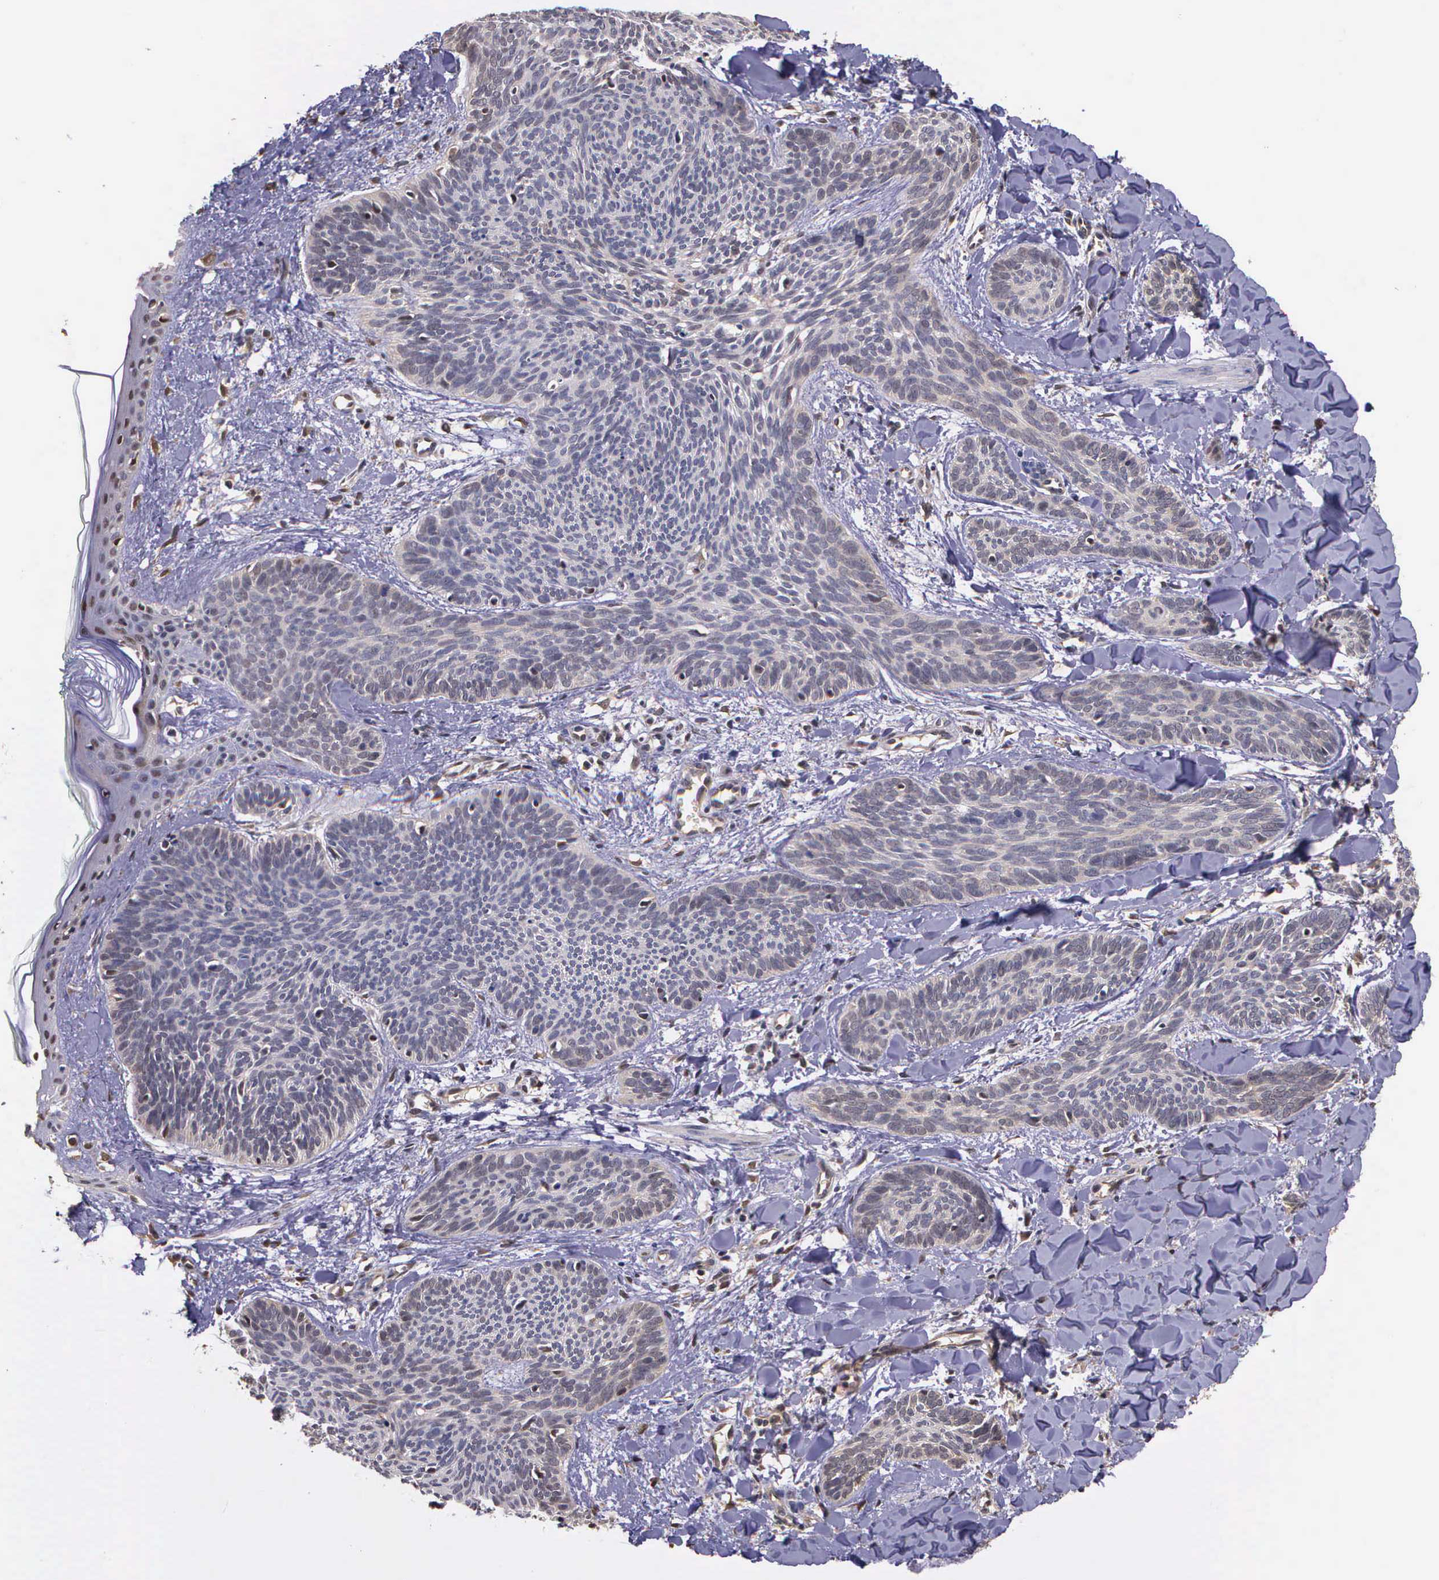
{"staining": {"intensity": "weak", "quantity": "25%-75%", "location": "cytoplasmic/membranous"}, "tissue": "skin cancer", "cell_type": "Tumor cells", "image_type": "cancer", "snomed": [{"axis": "morphology", "description": "Basal cell carcinoma"}, {"axis": "topography", "description": "Skin"}], "caption": "Protein staining of skin basal cell carcinoma tissue demonstrates weak cytoplasmic/membranous positivity in about 25%-75% of tumor cells. (DAB IHC, brown staining for protein, blue staining for nuclei).", "gene": "PSMC1", "patient": {"sex": "female", "age": 81}}